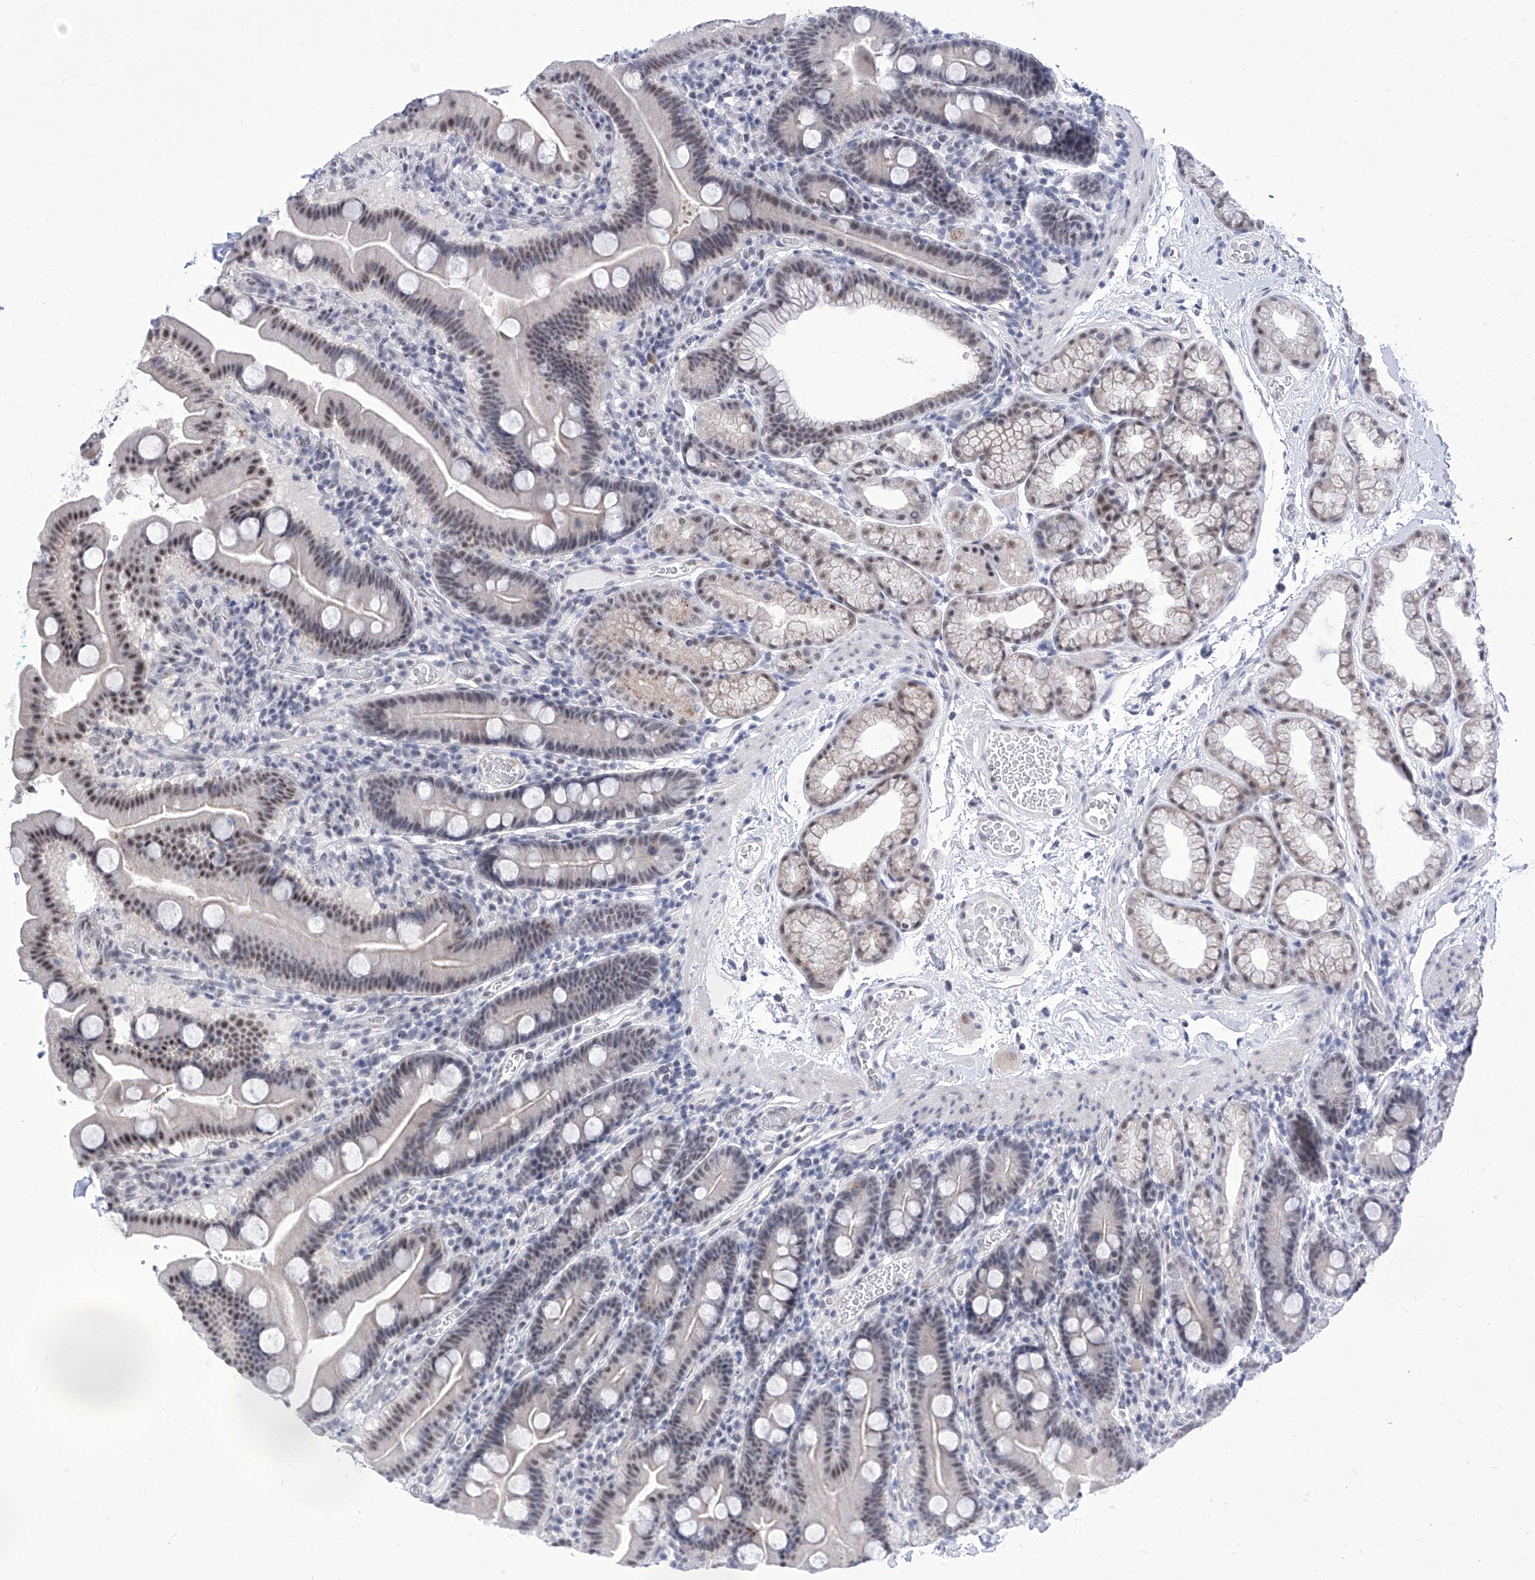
{"staining": {"intensity": "moderate", "quantity": "<25%", "location": "nuclear"}, "tissue": "duodenum", "cell_type": "Glandular cells", "image_type": "normal", "snomed": [{"axis": "morphology", "description": "Normal tissue, NOS"}, {"axis": "topography", "description": "Duodenum"}], "caption": "High-magnification brightfield microscopy of normal duodenum stained with DAB (3,3'-diaminobenzidine) (brown) and counterstained with hematoxylin (blue). glandular cells exhibit moderate nuclear positivity is identified in approximately<25% of cells.", "gene": "SART1", "patient": {"sex": "male", "age": 55}}